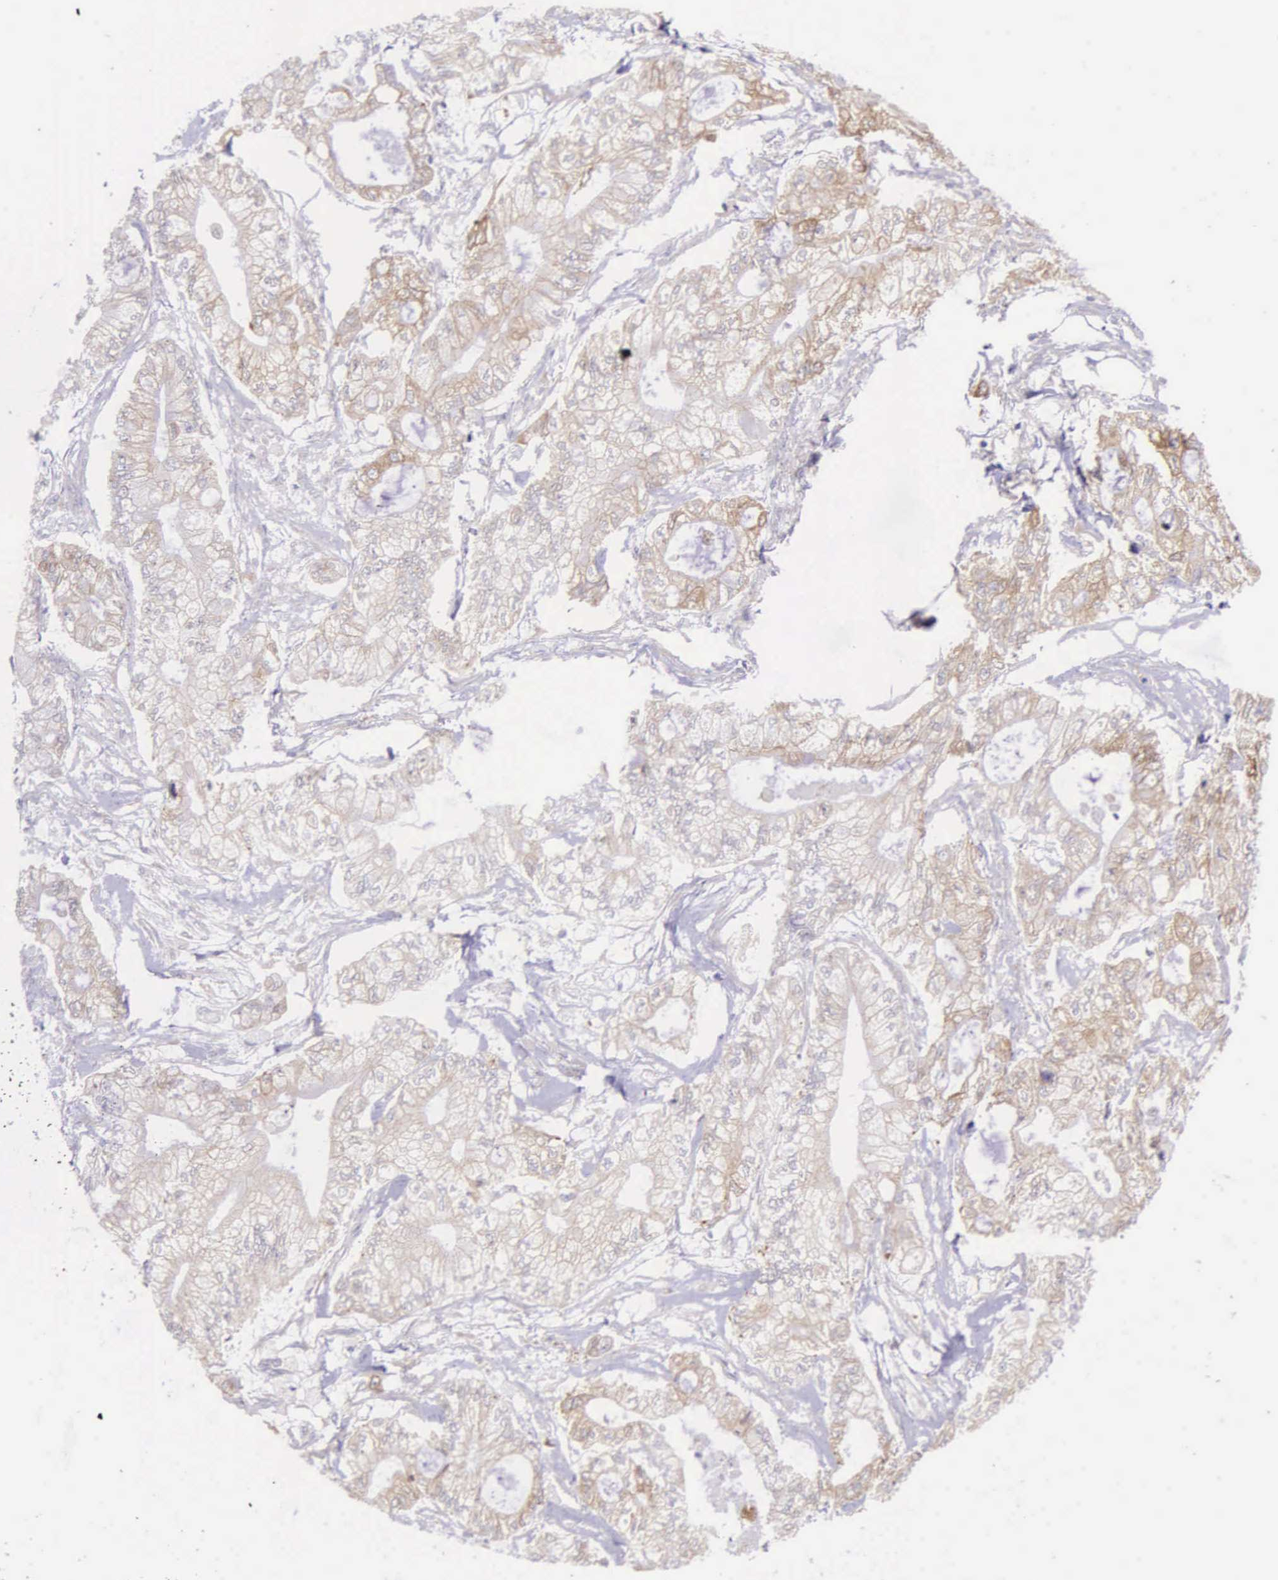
{"staining": {"intensity": "weak", "quantity": ">75%", "location": "cytoplasmic/membranous"}, "tissue": "pancreatic cancer", "cell_type": "Tumor cells", "image_type": "cancer", "snomed": [{"axis": "morphology", "description": "Adenocarcinoma, NOS"}, {"axis": "topography", "description": "Pancreas"}], "caption": "Brown immunohistochemical staining in human pancreatic cancer shows weak cytoplasmic/membranous positivity in approximately >75% of tumor cells.", "gene": "NSDHL", "patient": {"sex": "male", "age": 79}}